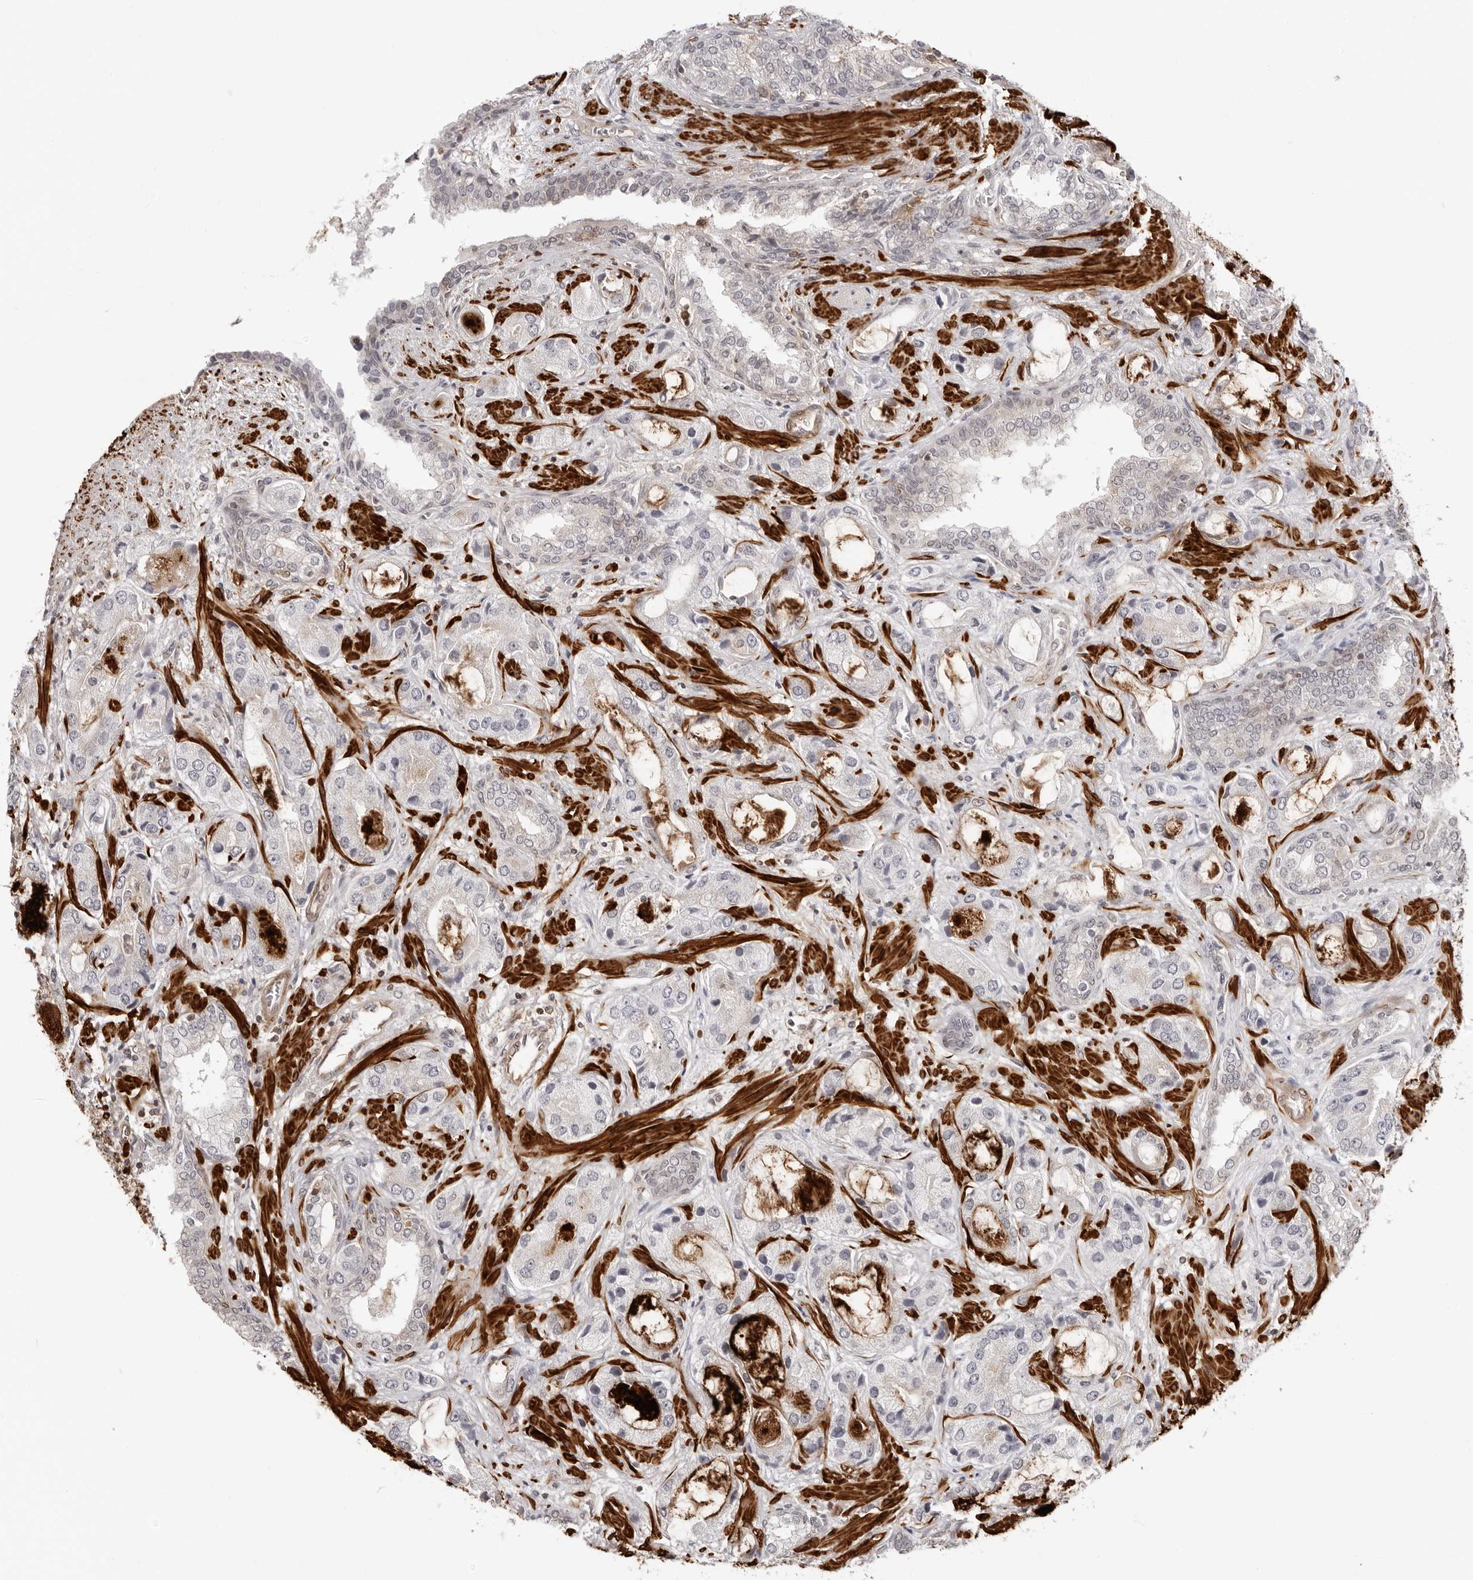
{"staining": {"intensity": "moderate", "quantity": "<25%", "location": "cytoplasmic/membranous"}, "tissue": "prostate cancer", "cell_type": "Tumor cells", "image_type": "cancer", "snomed": [{"axis": "morphology", "description": "Normal tissue, NOS"}, {"axis": "morphology", "description": "Adenocarcinoma, High grade"}, {"axis": "topography", "description": "Prostate"}, {"axis": "topography", "description": "Peripheral nerve tissue"}], "caption": "A brown stain shows moderate cytoplasmic/membranous staining of a protein in prostate high-grade adenocarcinoma tumor cells. The protein is stained brown, and the nuclei are stained in blue (DAB (3,3'-diaminobenzidine) IHC with brightfield microscopy, high magnification).", "gene": "UNK", "patient": {"sex": "male", "age": 59}}